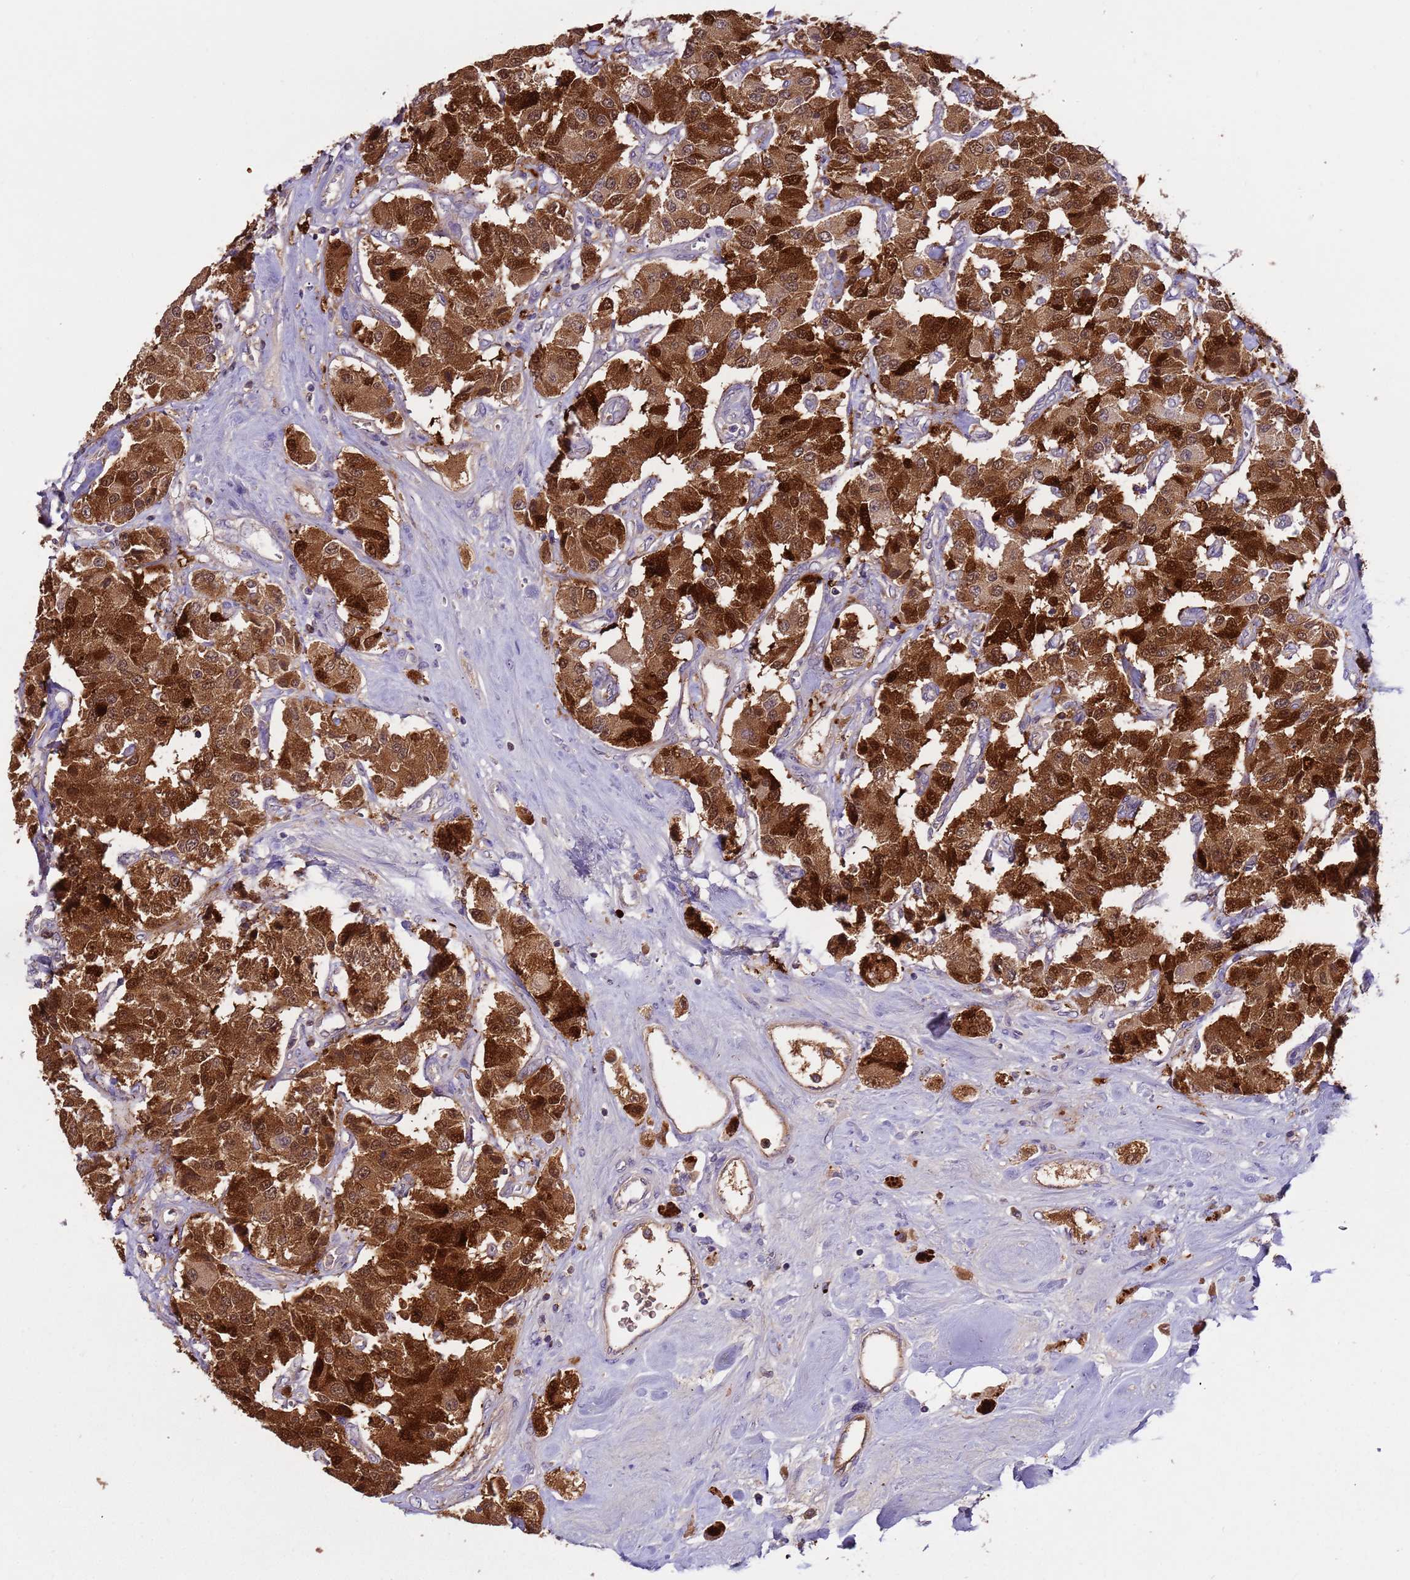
{"staining": {"intensity": "strong", "quantity": ">75%", "location": "cytoplasmic/membranous,nuclear"}, "tissue": "carcinoid", "cell_type": "Tumor cells", "image_type": "cancer", "snomed": [{"axis": "morphology", "description": "Carcinoid, malignant, NOS"}, {"axis": "topography", "description": "Pancreas"}], "caption": "Protein analysis of carcinoid (malignant) tissue reveals strong cytoplasmic/membranous and nuclear staining in approximately >75% of tumor cells.", "gene": "PLCXD3", "patient": {"sex": "male", "age": 41}}